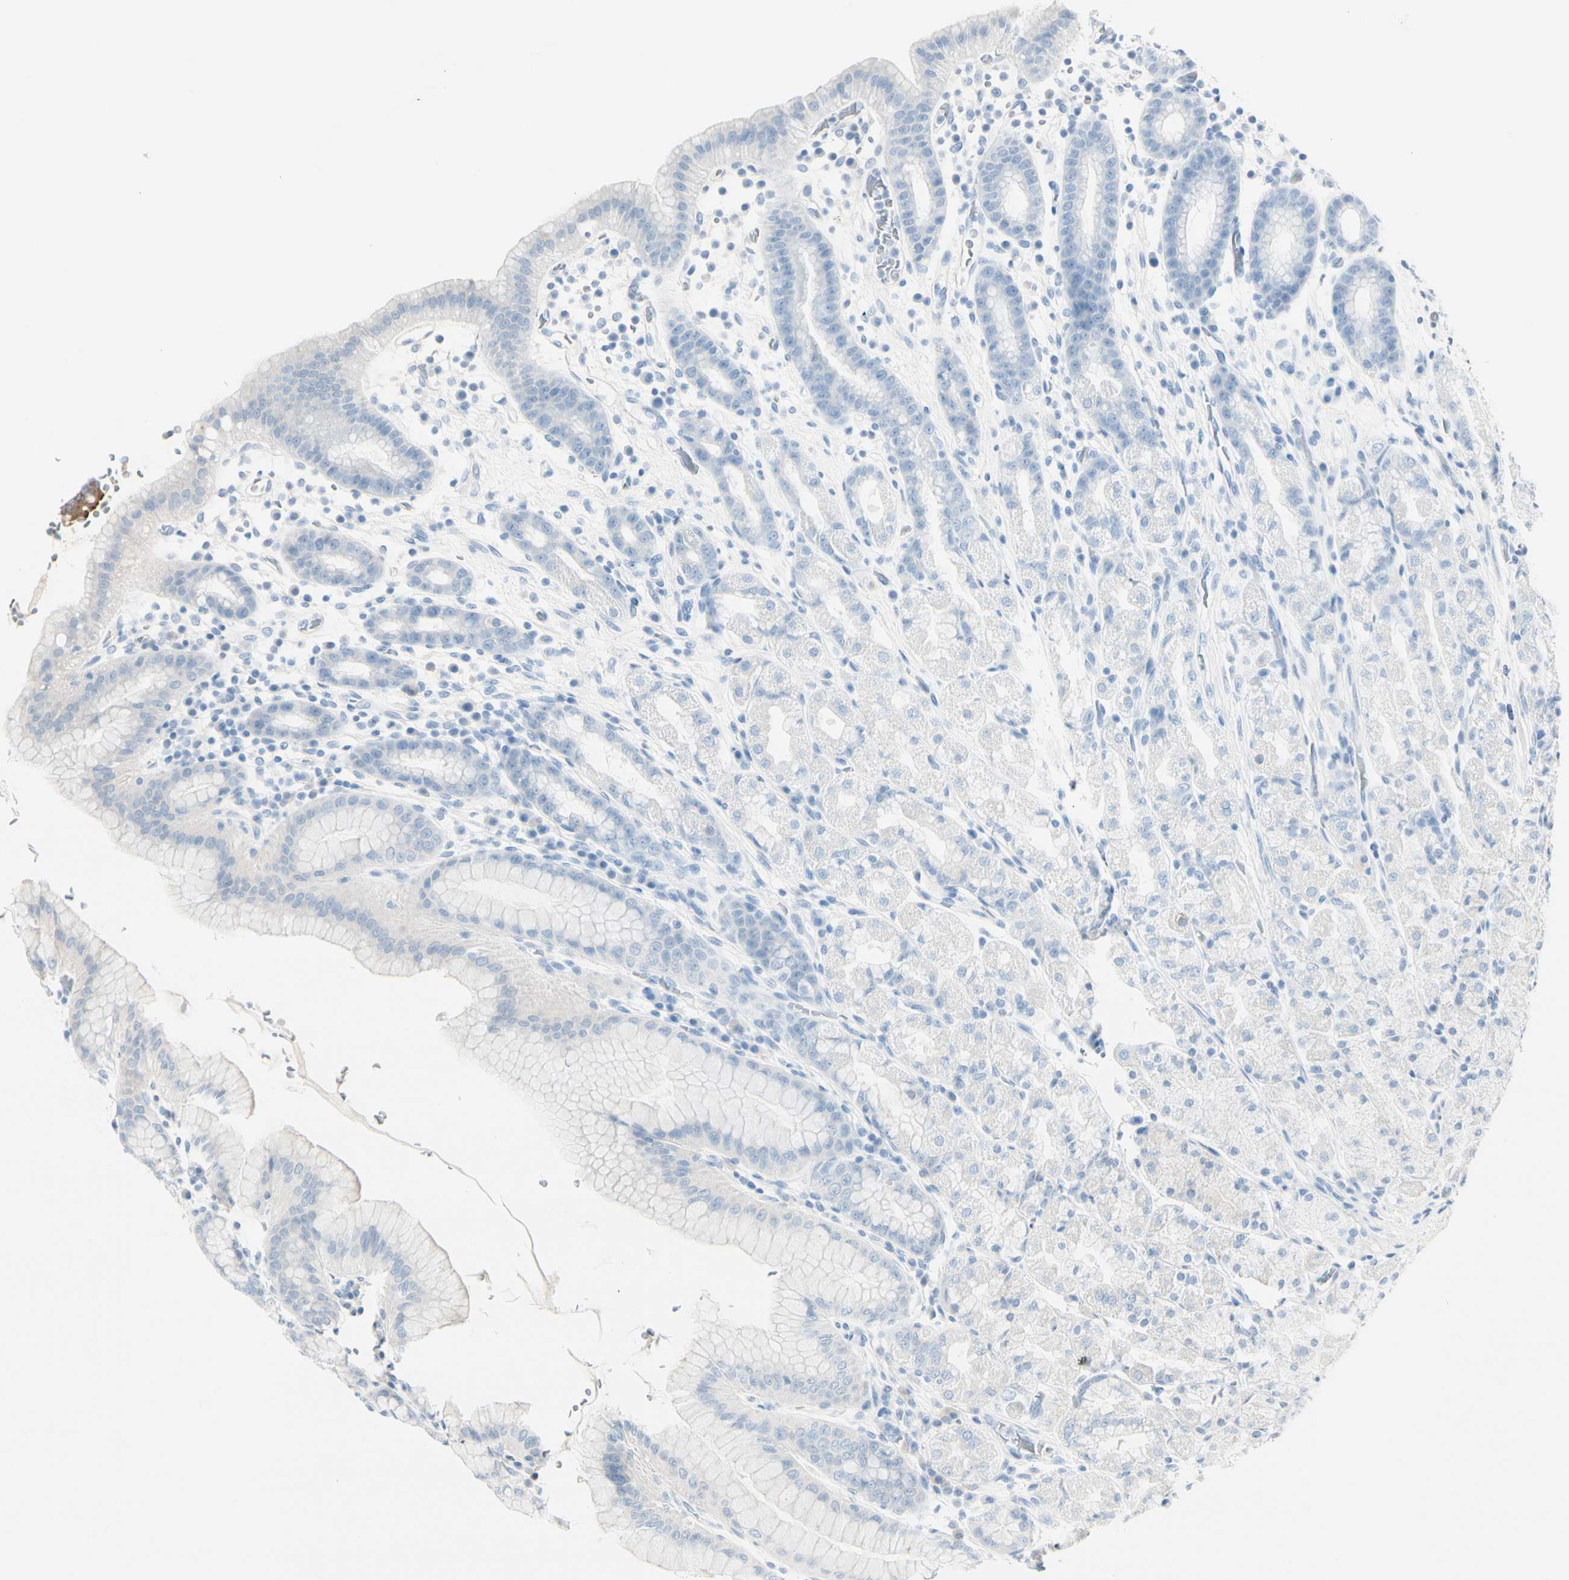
{"staining": {"intensity": "negative", "quantity": "none", "location": "none"}, "tissue": "stomach", "cell_type": "Glandular cells", "image_type": "normal", "snomed": [{"axis": "morphology", "description": "Normal tissue, NOS"}, {"axis": "topography", "description": "Stomach, upper"}], "caption": "This is an IHC image of normal stomach. There is no positivity in glandular cells.", "gene": "CDHR5", "patient": {"sex": "male", "age": 68}}